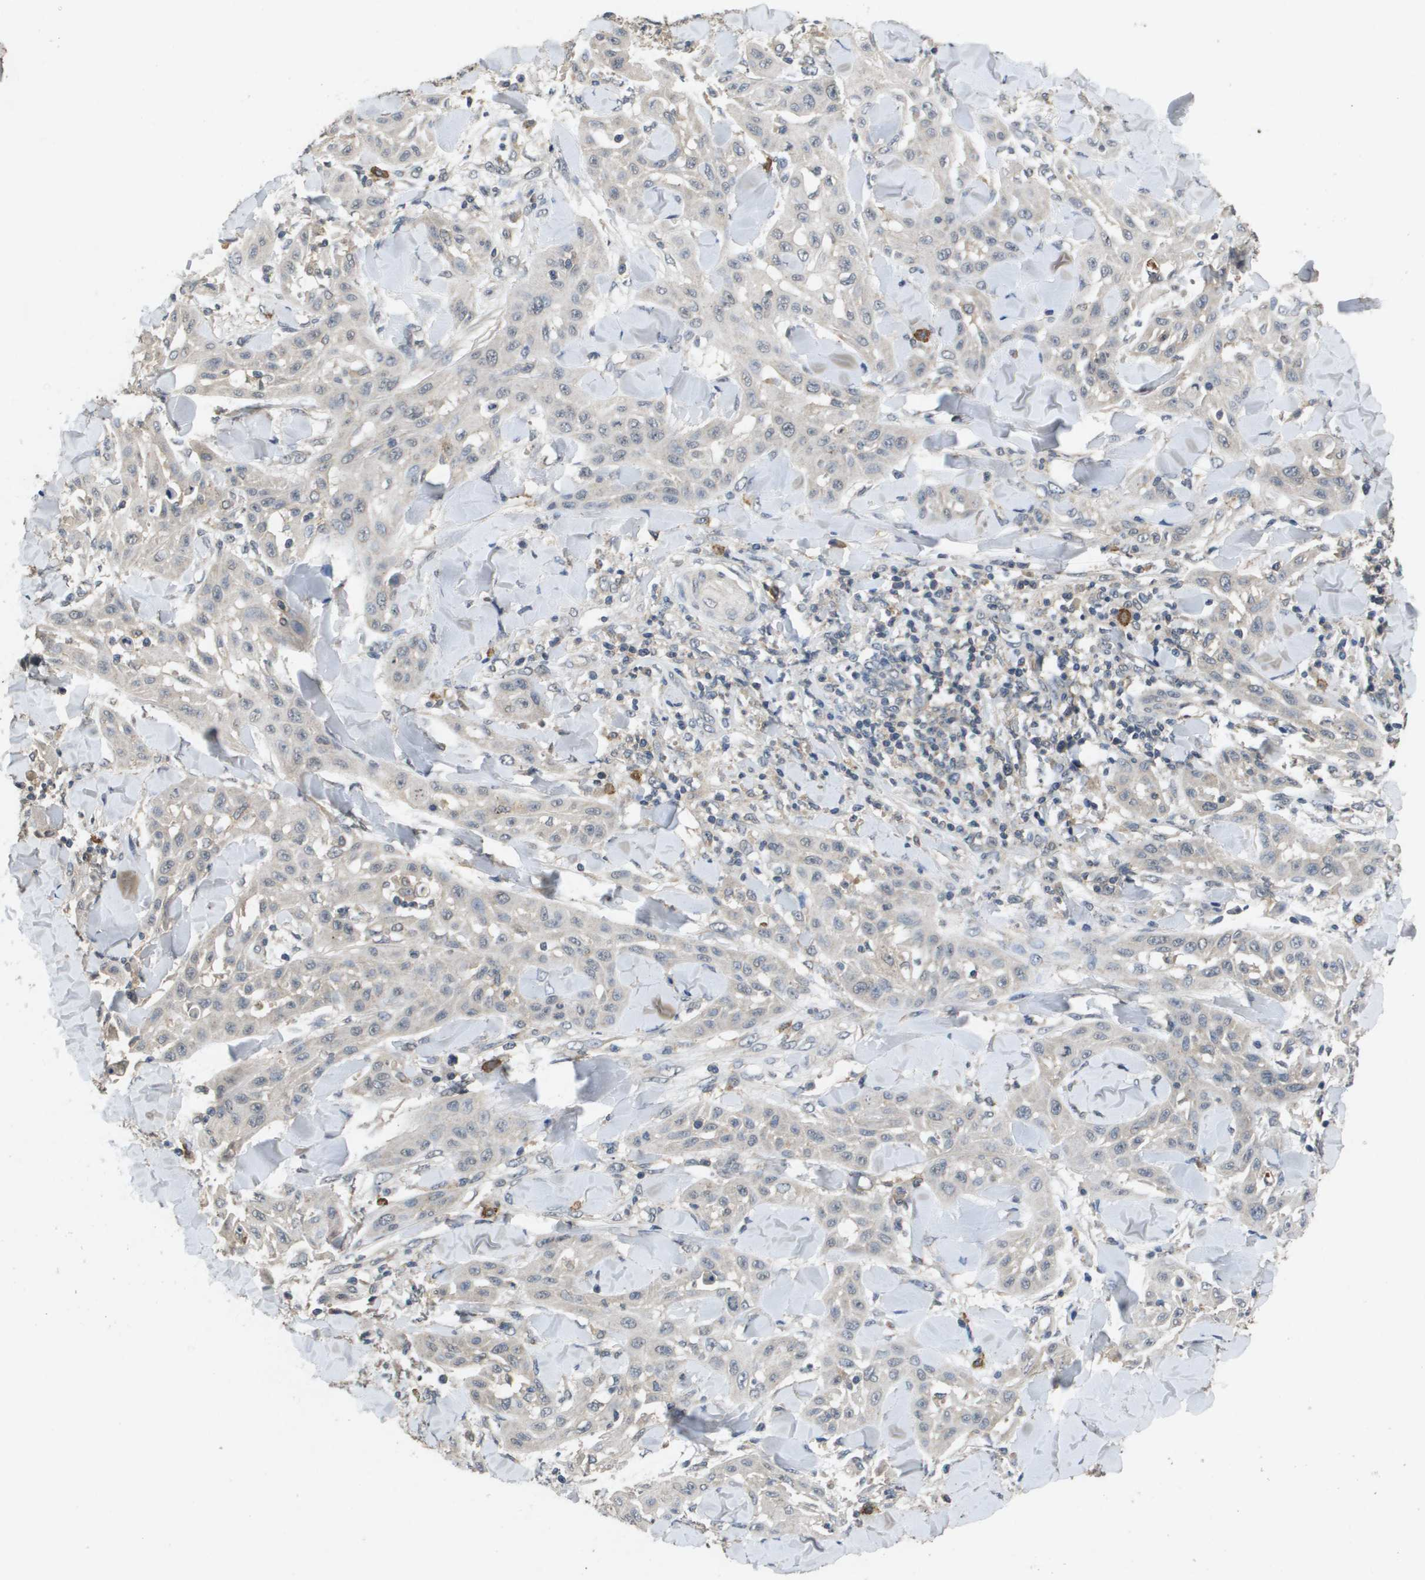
{"staining": {"intensity": "weak", "quantity": "<25%", "location": "cytoplasmic/membranous"}, "tissue": "skin cancer", "cell_type": "Tumor cells", "image_type": "cancer", "snomed": [{"axis": "morphology", "description": "Squamous cell carcinoma, NOS"}, {"axis": "topography", "description": "Skin"}], "caption": "Immunohistochemistry of skin cancer (squamous cell carcinoma) shows no positivity in tumor cells.", "gene": "PROC", "patient": {"sex": "male", "age": 24}}